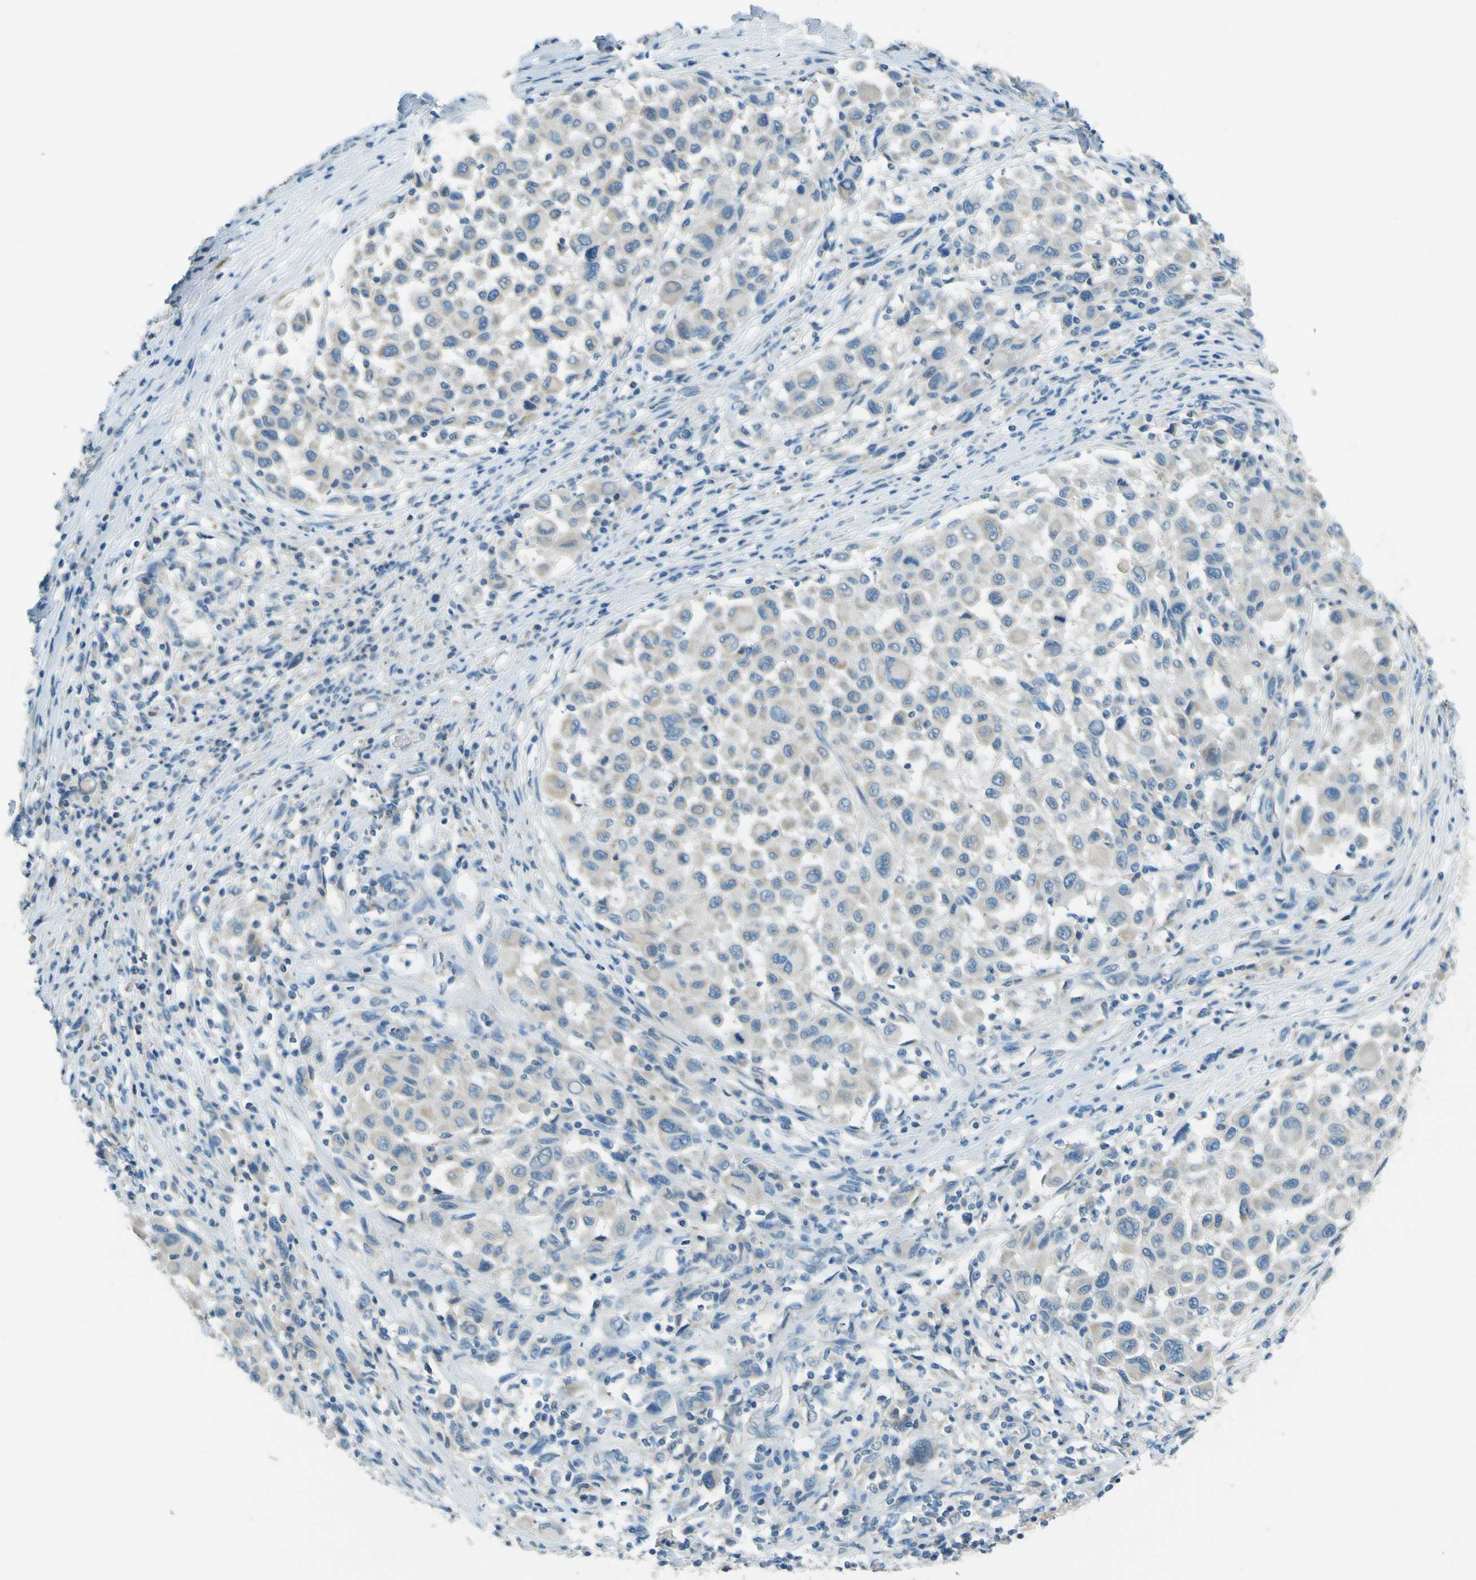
{"staining": {"intensity": "negative", "quantity": "none", "location": "none"}, "tissue": "melanoma", "cell_type": "Tumor cells", "image_type": "cancer", "snomed": [{"axis": "morphology", "description": "Malignant melanoma, Metastatic site"}, {"axis": "topography", "description": "Lymph node"}], "caption": "A micrograph of human malignant melanoma (metastatic site) is negative for staining in tumor cells.", "gene": "FKTN", "patient": {"sex": "male", "age": 61}}